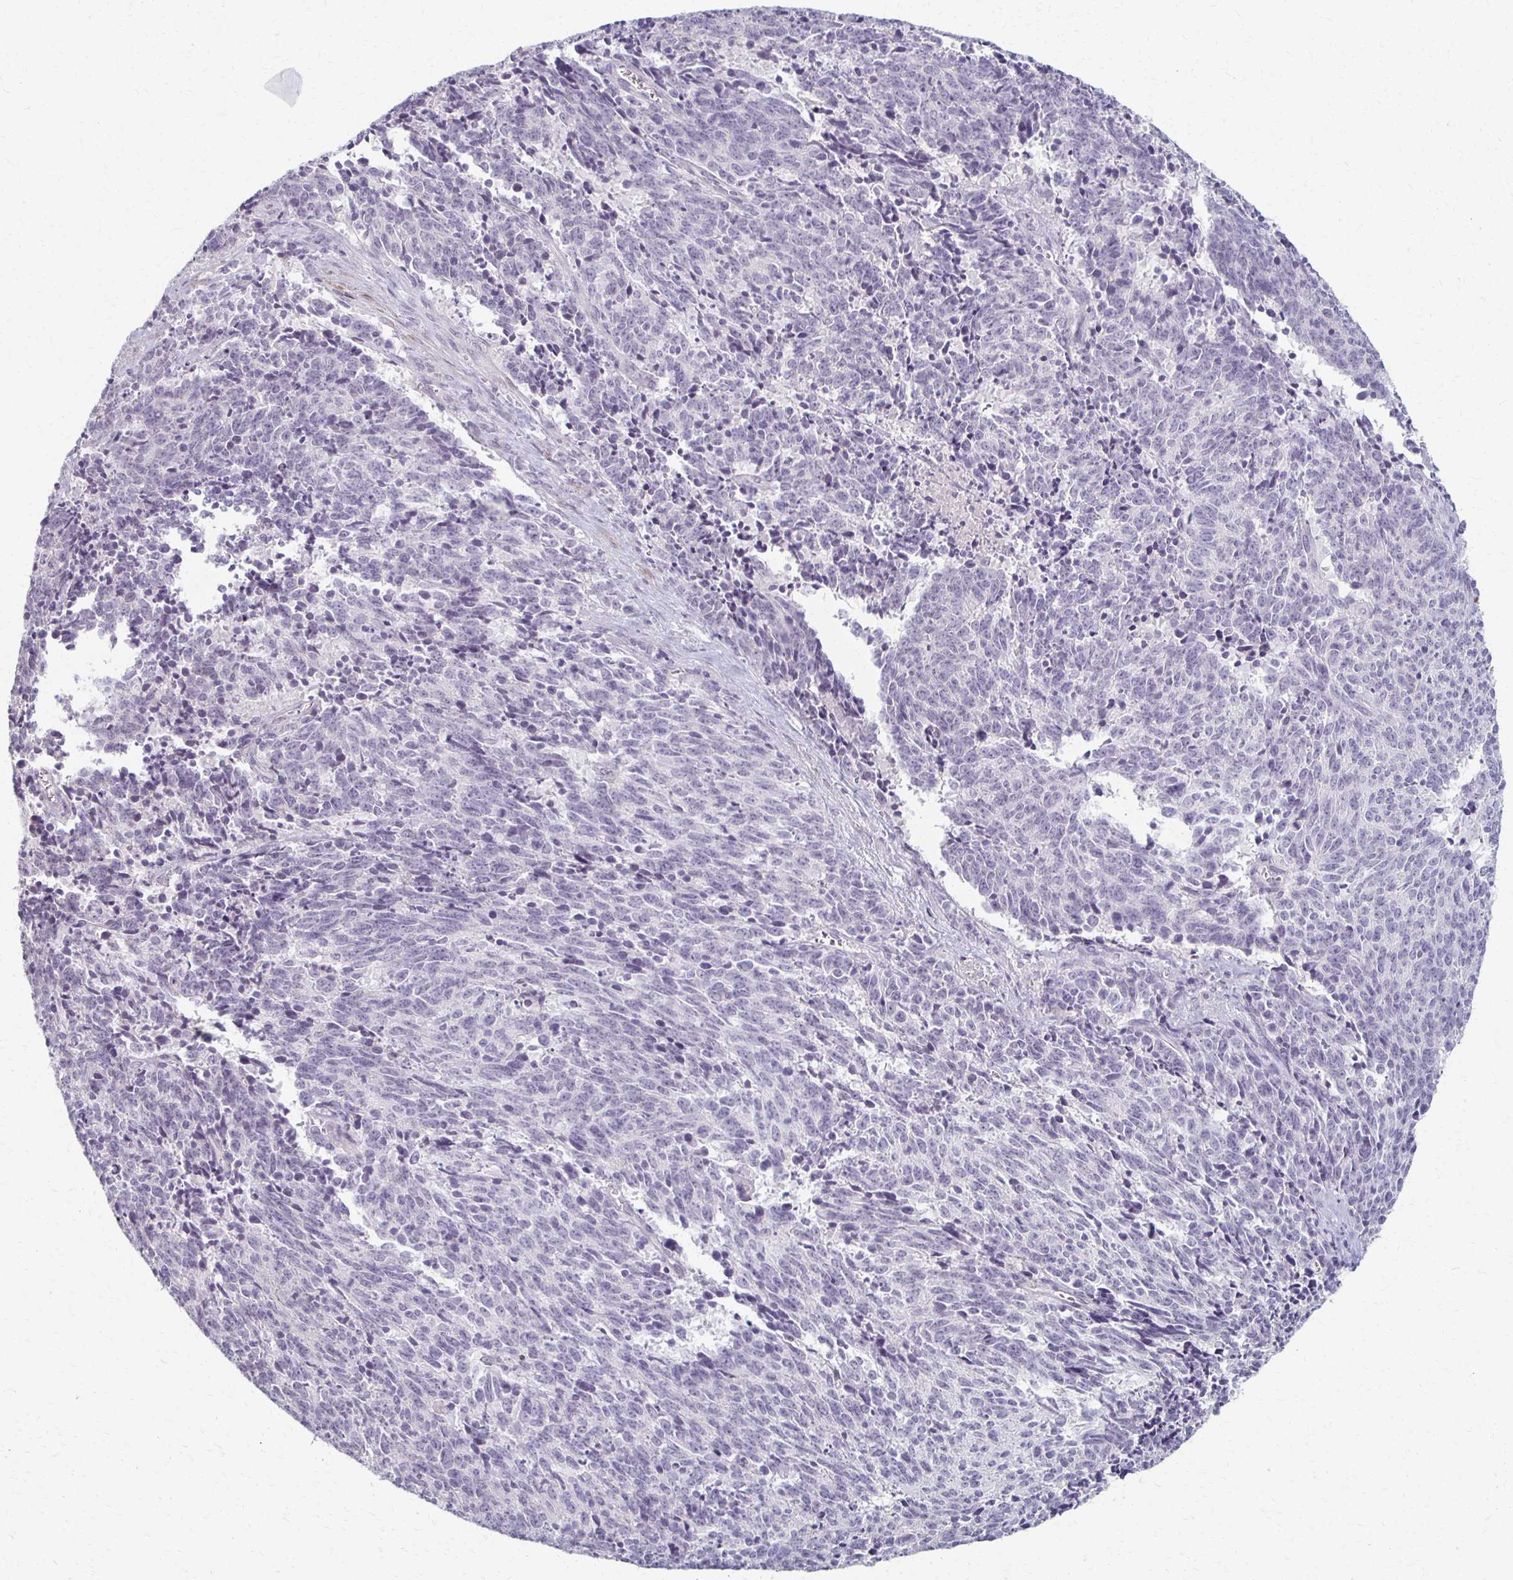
{"staining": {"intensity": "negative", "quantity": "none", "location": "none"}, "tissue": "cervical cancer", "cell_type": "Tumor cells", "image_type": "cancer", "snomed": [{"axis": "morphology", "description": "Squamous cell carcinoma, NOS"}, {"axis": "topography", "description": "Cervix"}], "caption": "This image is of cervical squamous cell carcinoma stained with immunohistochemistry (IHC) to label a protein in brown with the nuclei are counter-stained blue. There is no expression in tumor cells. (Brightfield microscopy of DAB (3,3'-diaminobenzidine) immunohistochemistry at high magnification).", "gene": "FOXO4", "patient": {"sex": "female", "age": 29}}